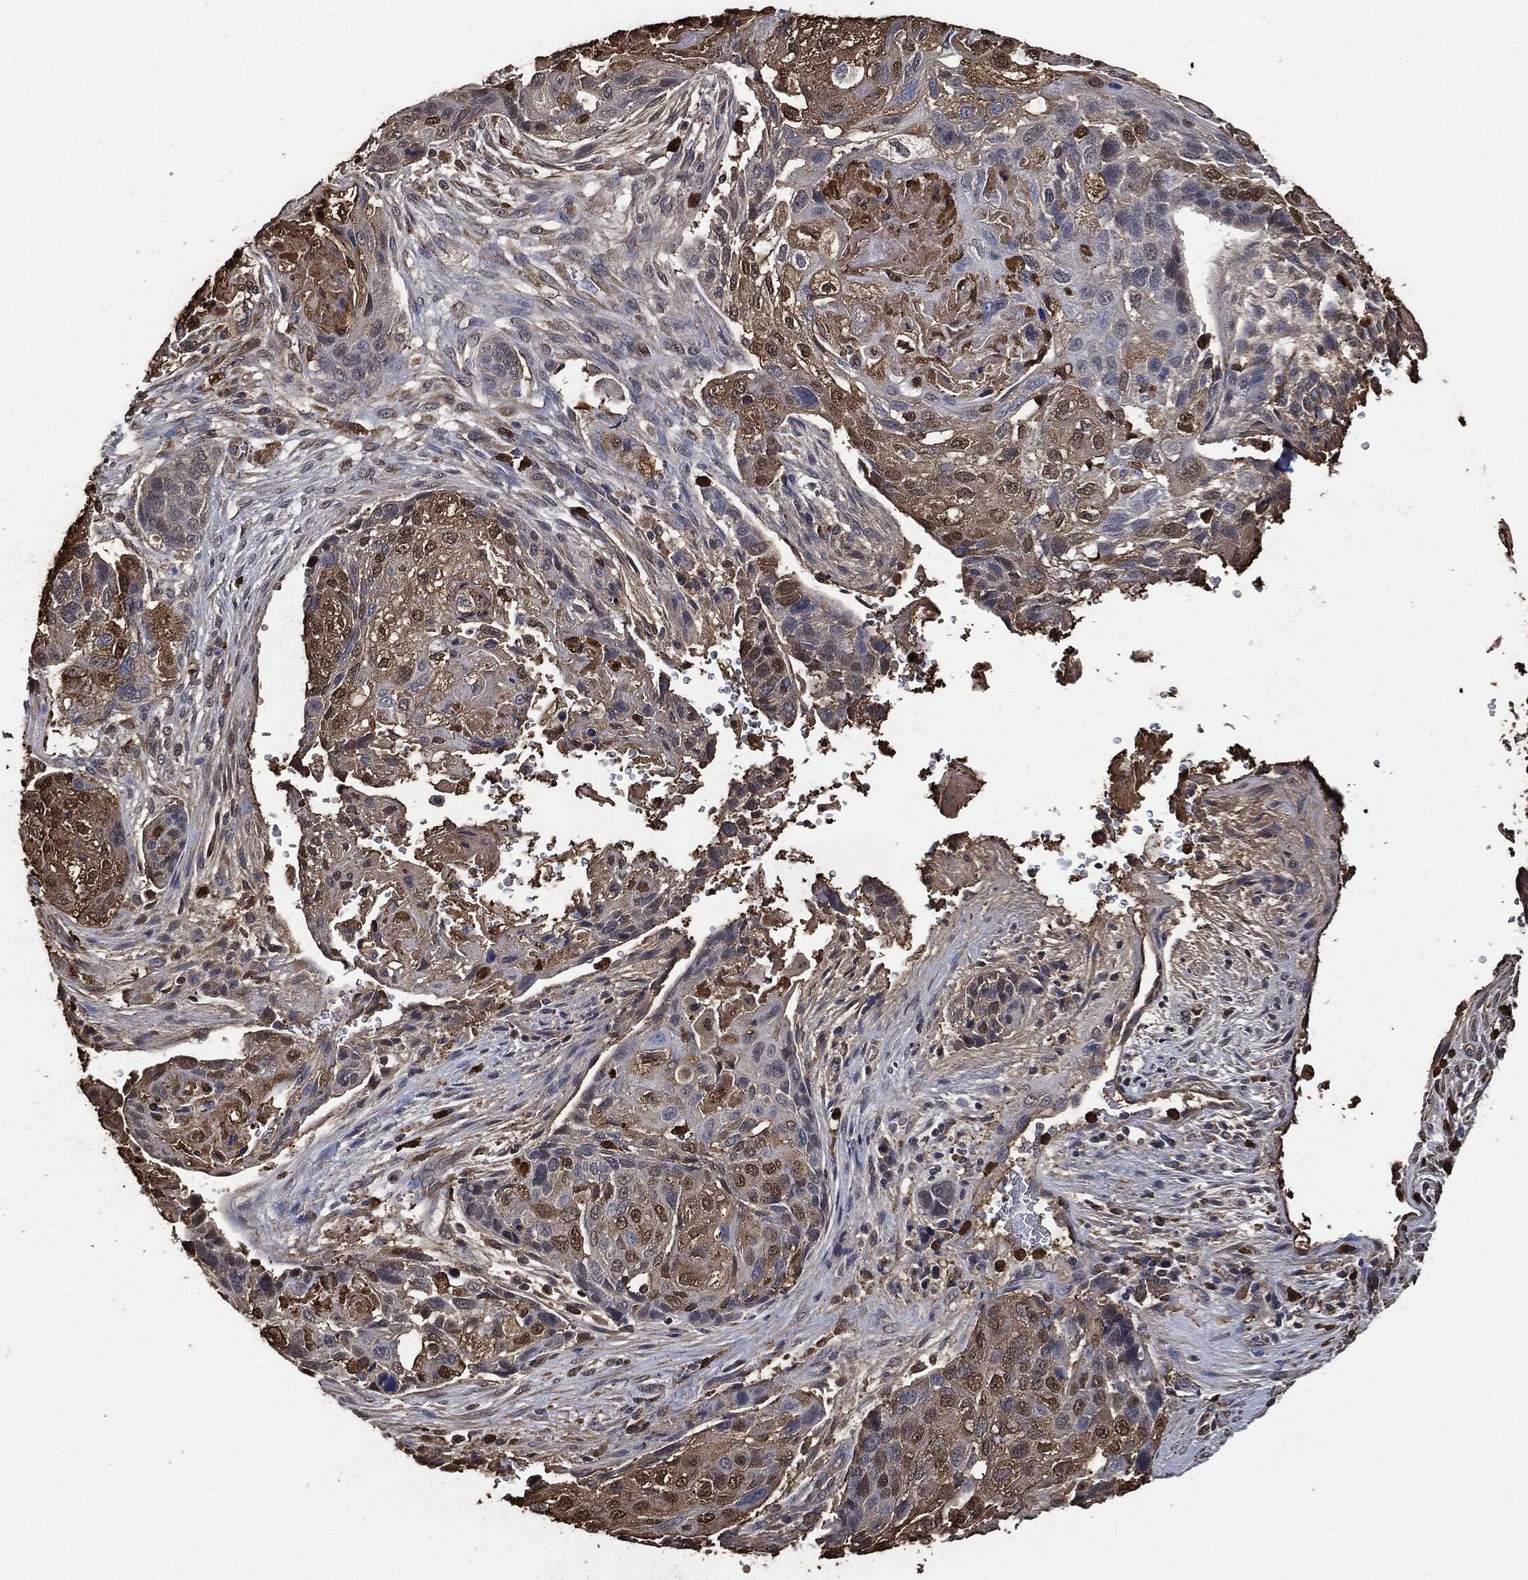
{"staining": {"intensity": "weak", "quantity": "25%-75%", "location": "cytoplasmic/membranous"}, "tissue": "lung cancer", "cell_type": "Tumor cells", "image_type": "cancer", "snomed": [{"axis": "morphology", "description": "Normal tissue, NOS"}, {"axis": "morphology", "description": "Squamous cell carcinoma, NOS"}, {"axis": "topography", "description": "Bronchus"}, {"axis": "topography", "description": "Lung"}], "caption": "A brown stain labels weak cytoplasmic/membranous expression of a protein in human lung cancer tumor cells.", "gene": "S100A9", "patient": {"sex": "male", "age": 69}}